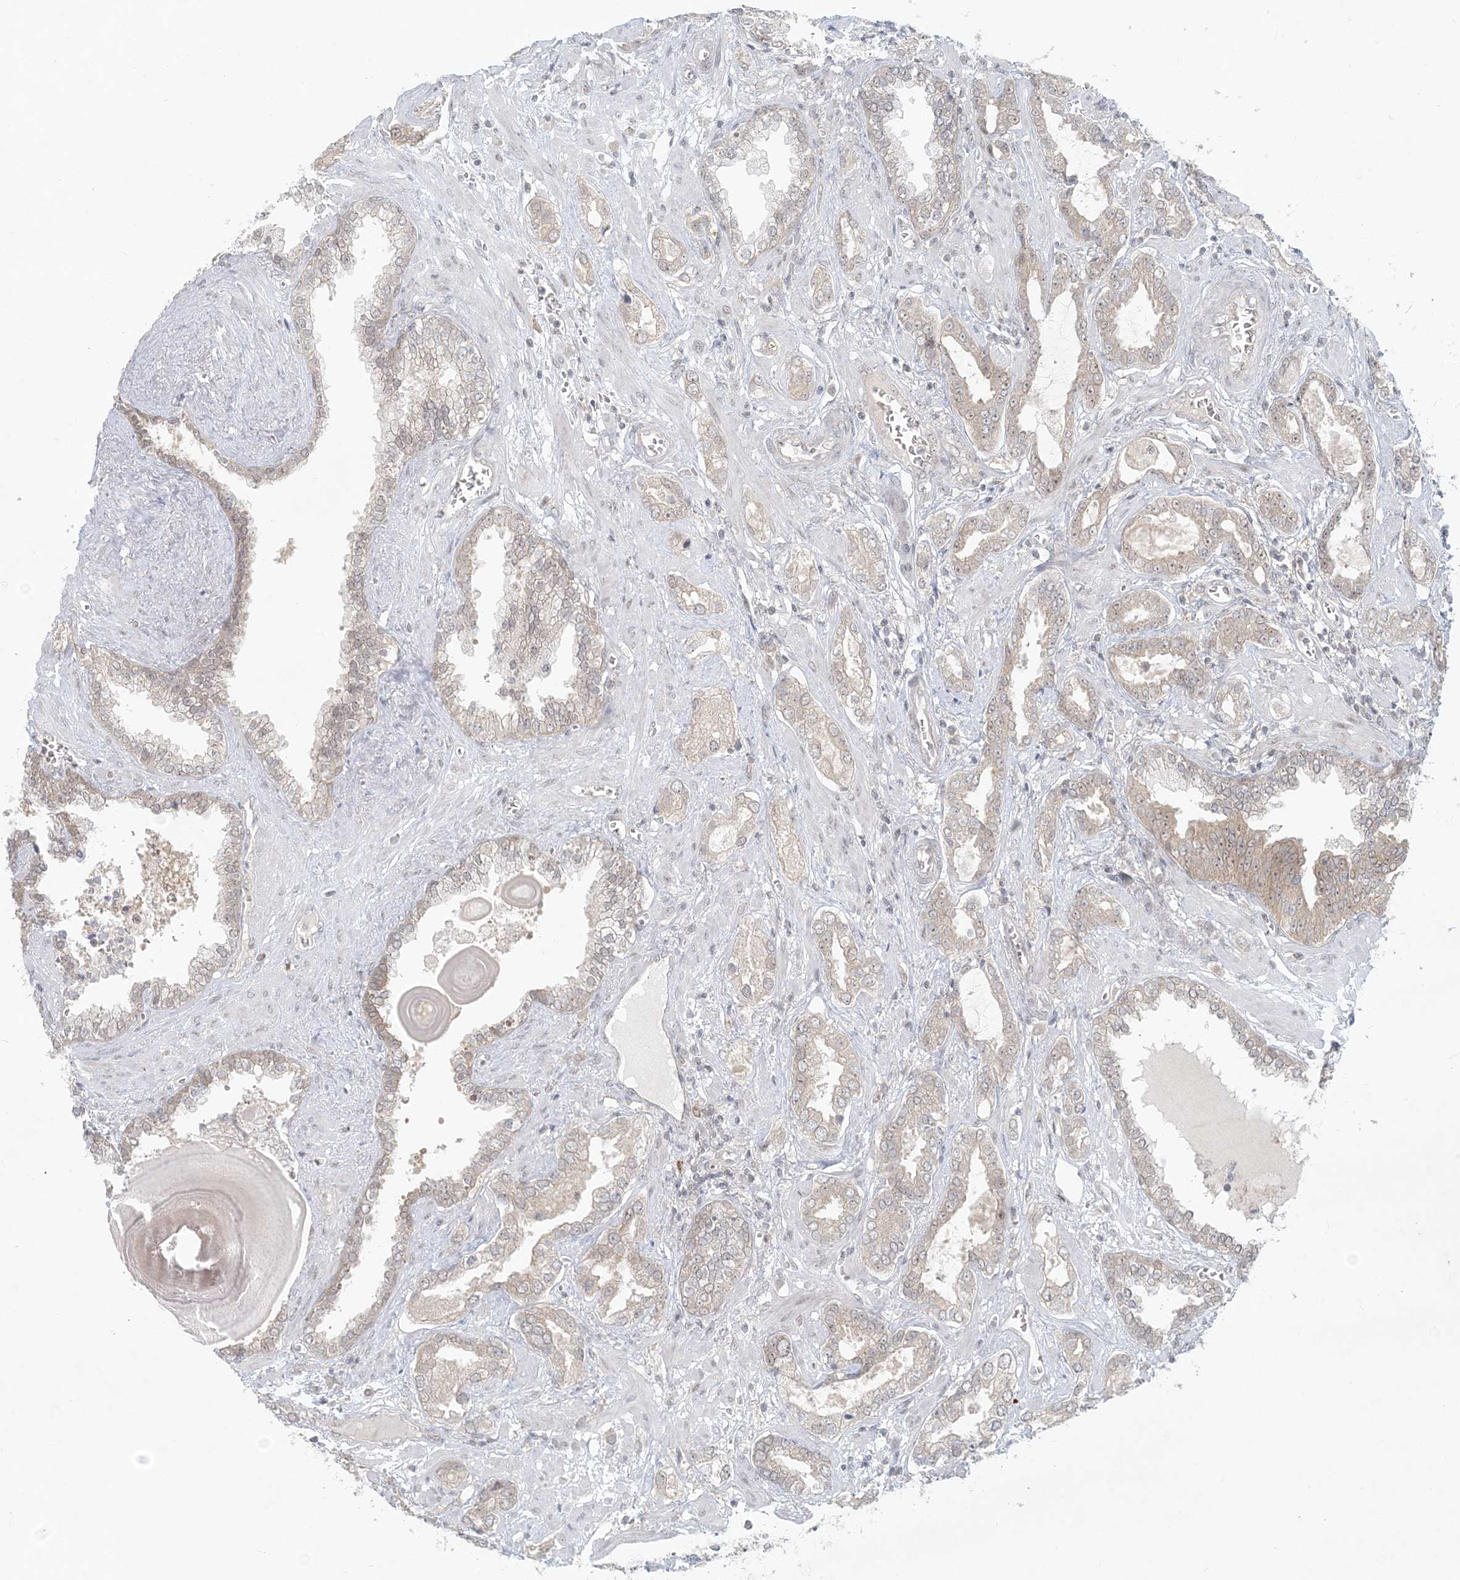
{"staining": {"intensity": "weak", "quantity": ">75%", "location": "cytoplasmic/membranous"}, "tissue": "prostate cancer", "cell_type": "Tumor cells", "image_type": "cancer", "snomed": [{"axis": "morphology", "description": "Adenocarcinoma, High grade"}, {"axis": "topography", "description": "Prostate and seminal vesicle, NOS"}], "caption": "The immunohistochemical stain labels weak cytoplasmic/membranous staining in tumor cells of prostate adenocarcinoma (high-grade) tissue.", "gene": "OBI1", "patient": {"sex": "male", "age": 67}}